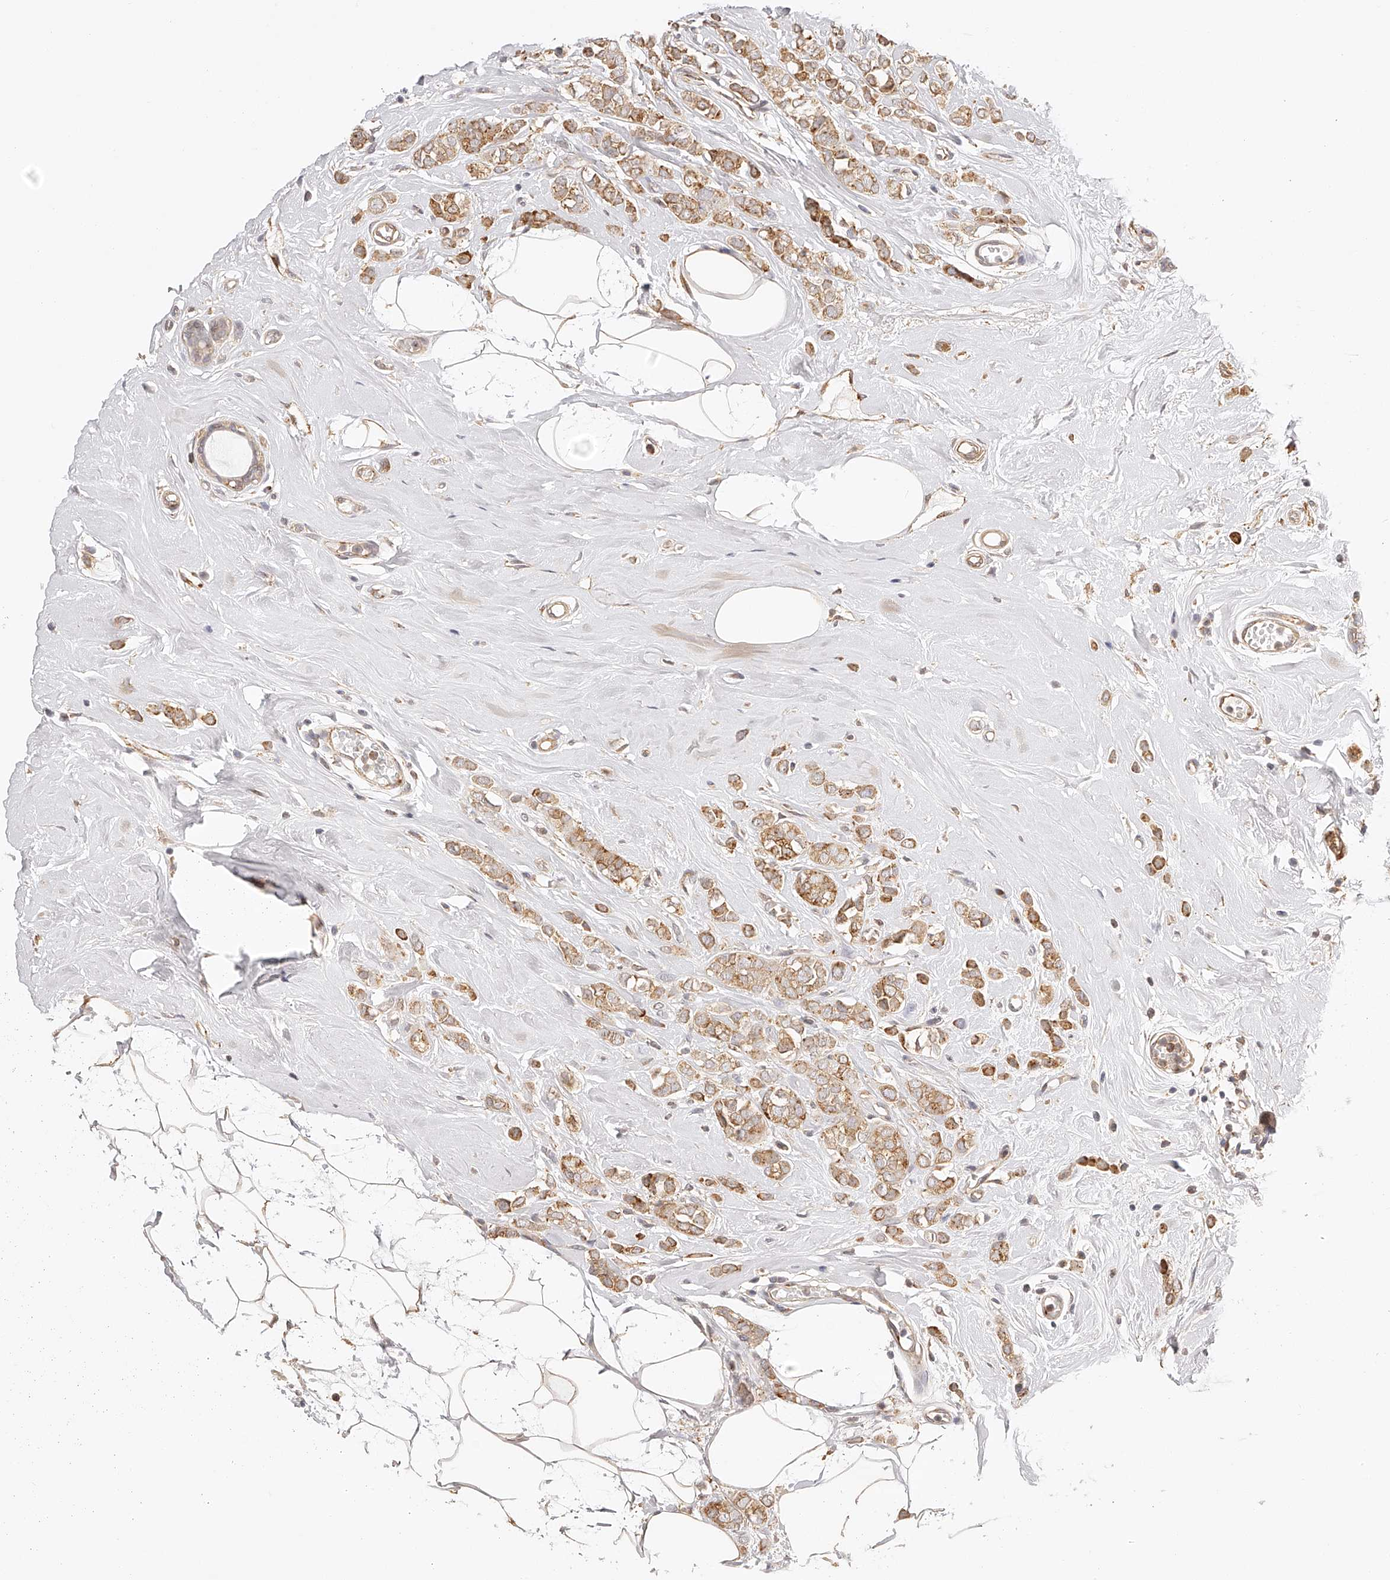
{"staining": {"intensity": "moderate", "quantity": ">75%", "location": "cytoplasmic/membranous"}, "tissue": "breast cancer", "cell_type": "Tumor cells", "image_type": "cancer", "snomed": [{"axis": "morphology", "description": "Lobular carcinoma"}, {"axis": "topography", "description": "Breast"}], "caption": "IHC photomicrograph of neoplastic tissue: human breast cancer stained using immunohistochemistry demonstrates medium levels of moderate protein expression localized specifically in the cytoplasmic/membranous of tumor cells, appearing as a cytoplasmic/membranous brown color.", "gene": "SYNC", "patient": {"sex": "female", "age": 47}}